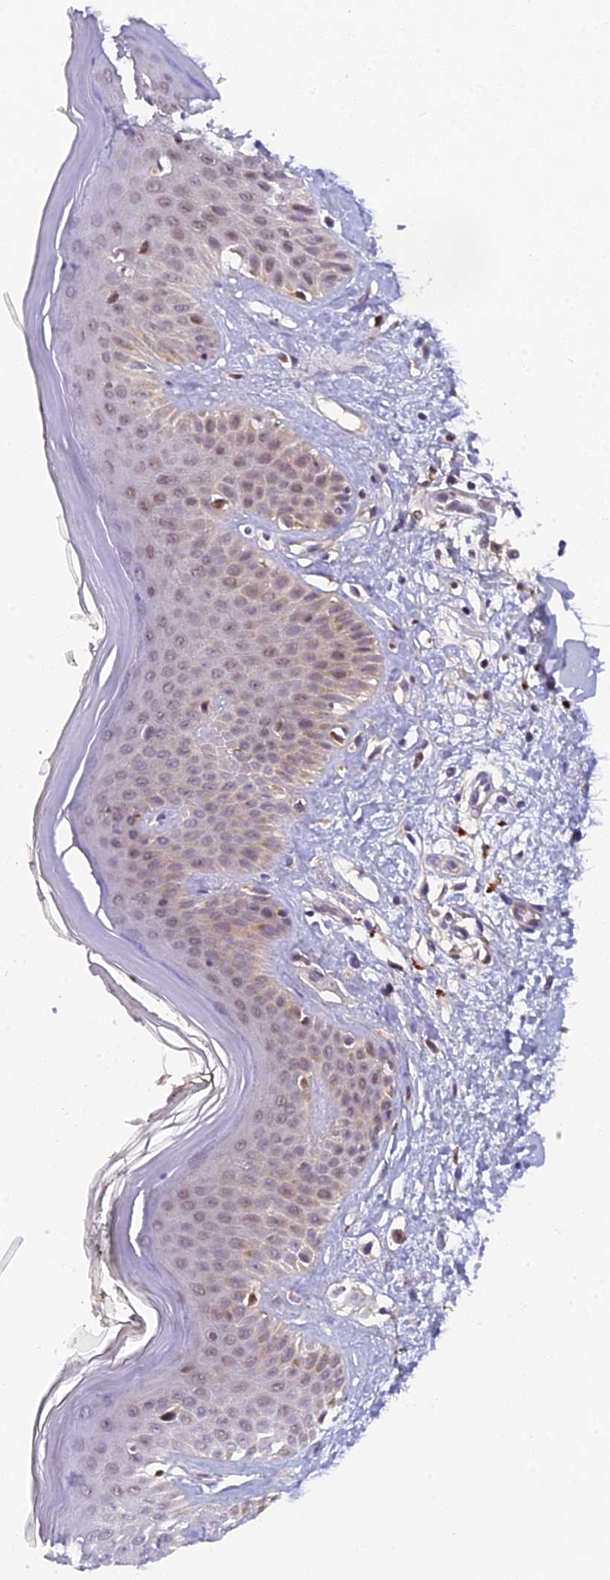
{"staining": {"intensity": "negative", "quantity": "none", "location": "none"}, "tissue": "skin", "cell_type": "Fibroblasts", "image_type": "normal", "snomed": [{"axis": "morphology", "description": "Normal tissue, NOS"}, {"axis": "topography", "description": "Skin"}], "caption": "DAB (3,3'-diaminobenzidine) immunohistochemical staining of unremarkable human skin reveals no significant positivity in fibroblasts.", "gene": "CMC1", "patient": {"sex": "female", "age": 64}}